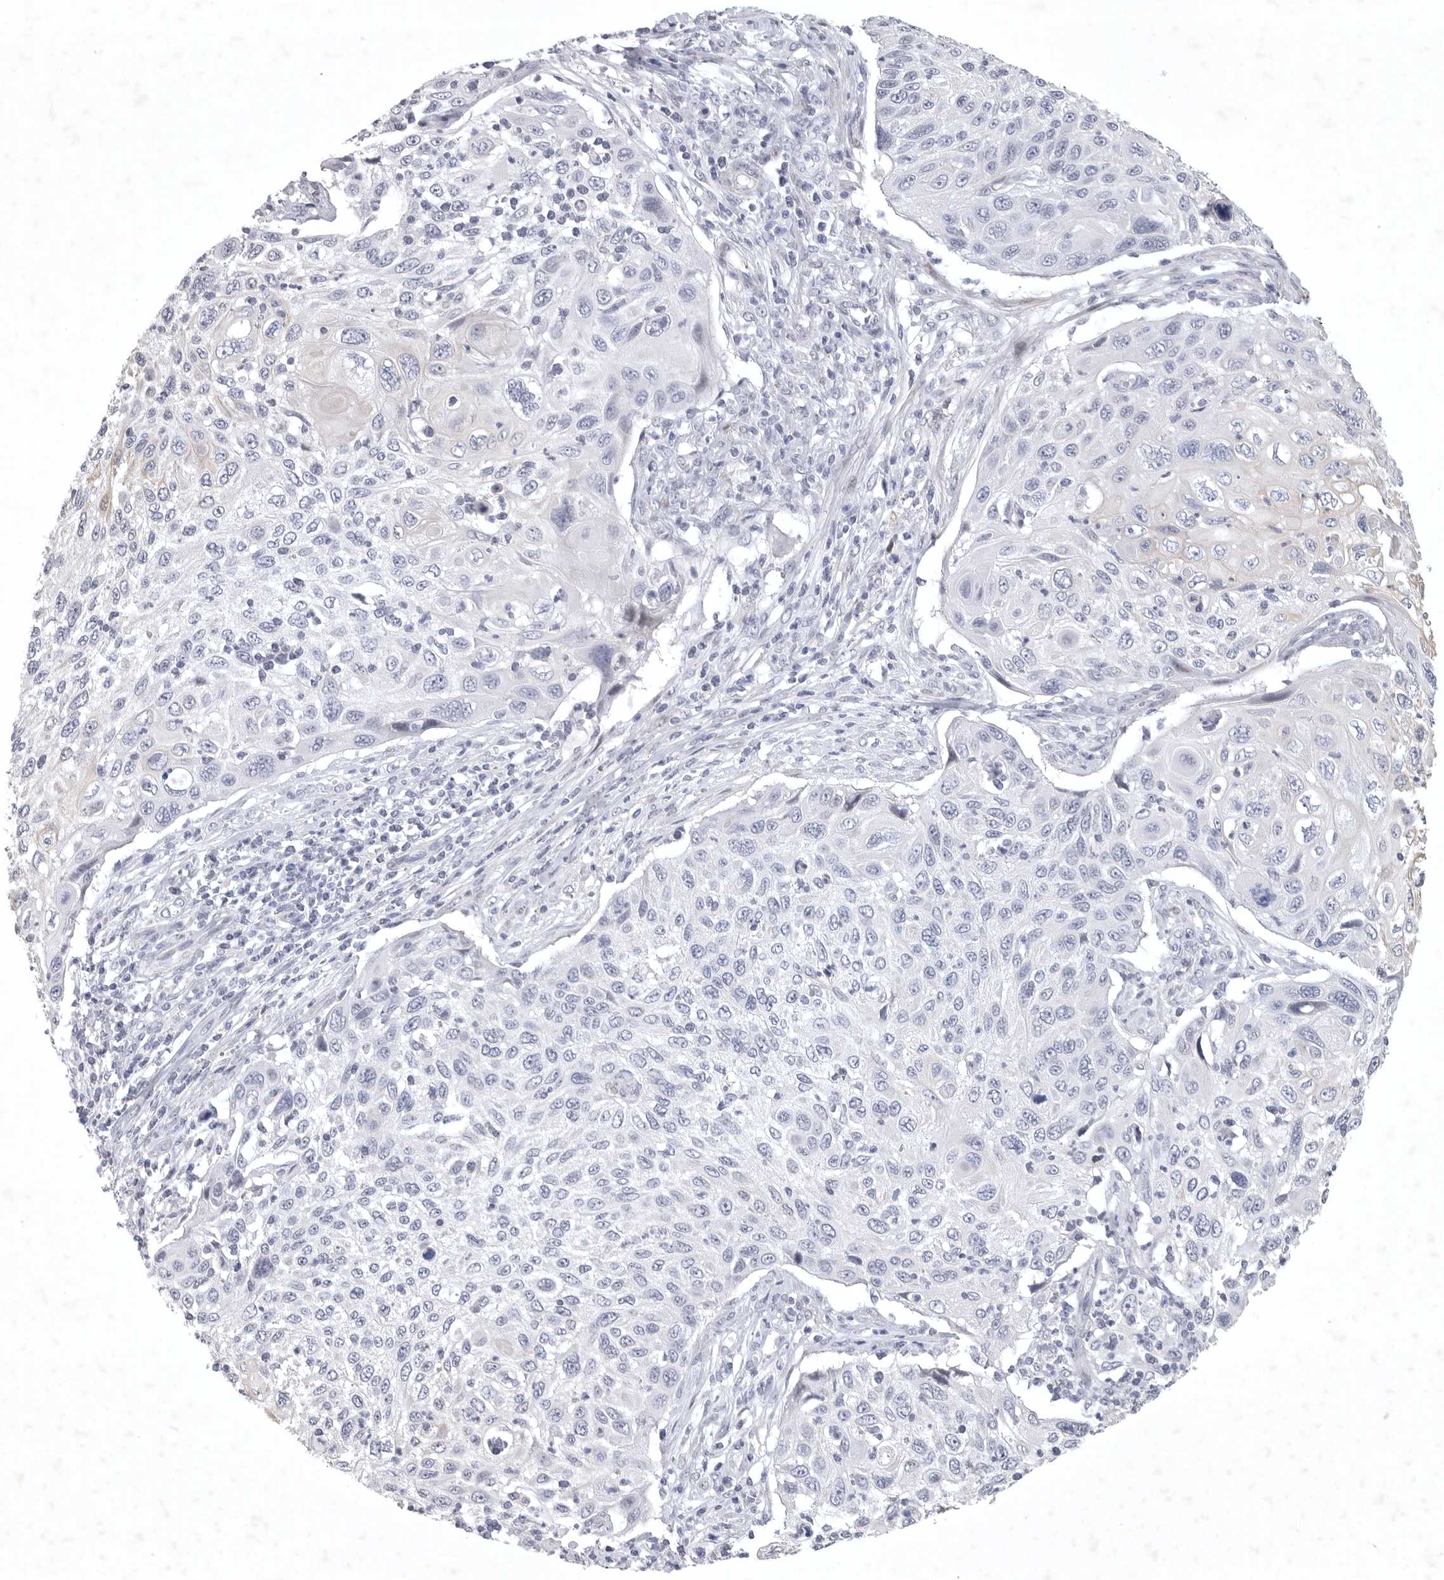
{"staining": {"intensity": "negative", "quantity": "none", "location": "none"}, "tissue": "cervical cancer", "cell_type": "Tumor cells", "image_type": "cancer", "snomed": [{"axis": "morphology", "description": "Squamous cell carcinoma, NOS"}, {"axis": "topography", "description": "Cervix"}], "caption": "Tumor cells show no significant protein staining in cervical squamous cell carcinoma.", "gene": "TNR", "patient": {"sex": "female", "age": 70}}